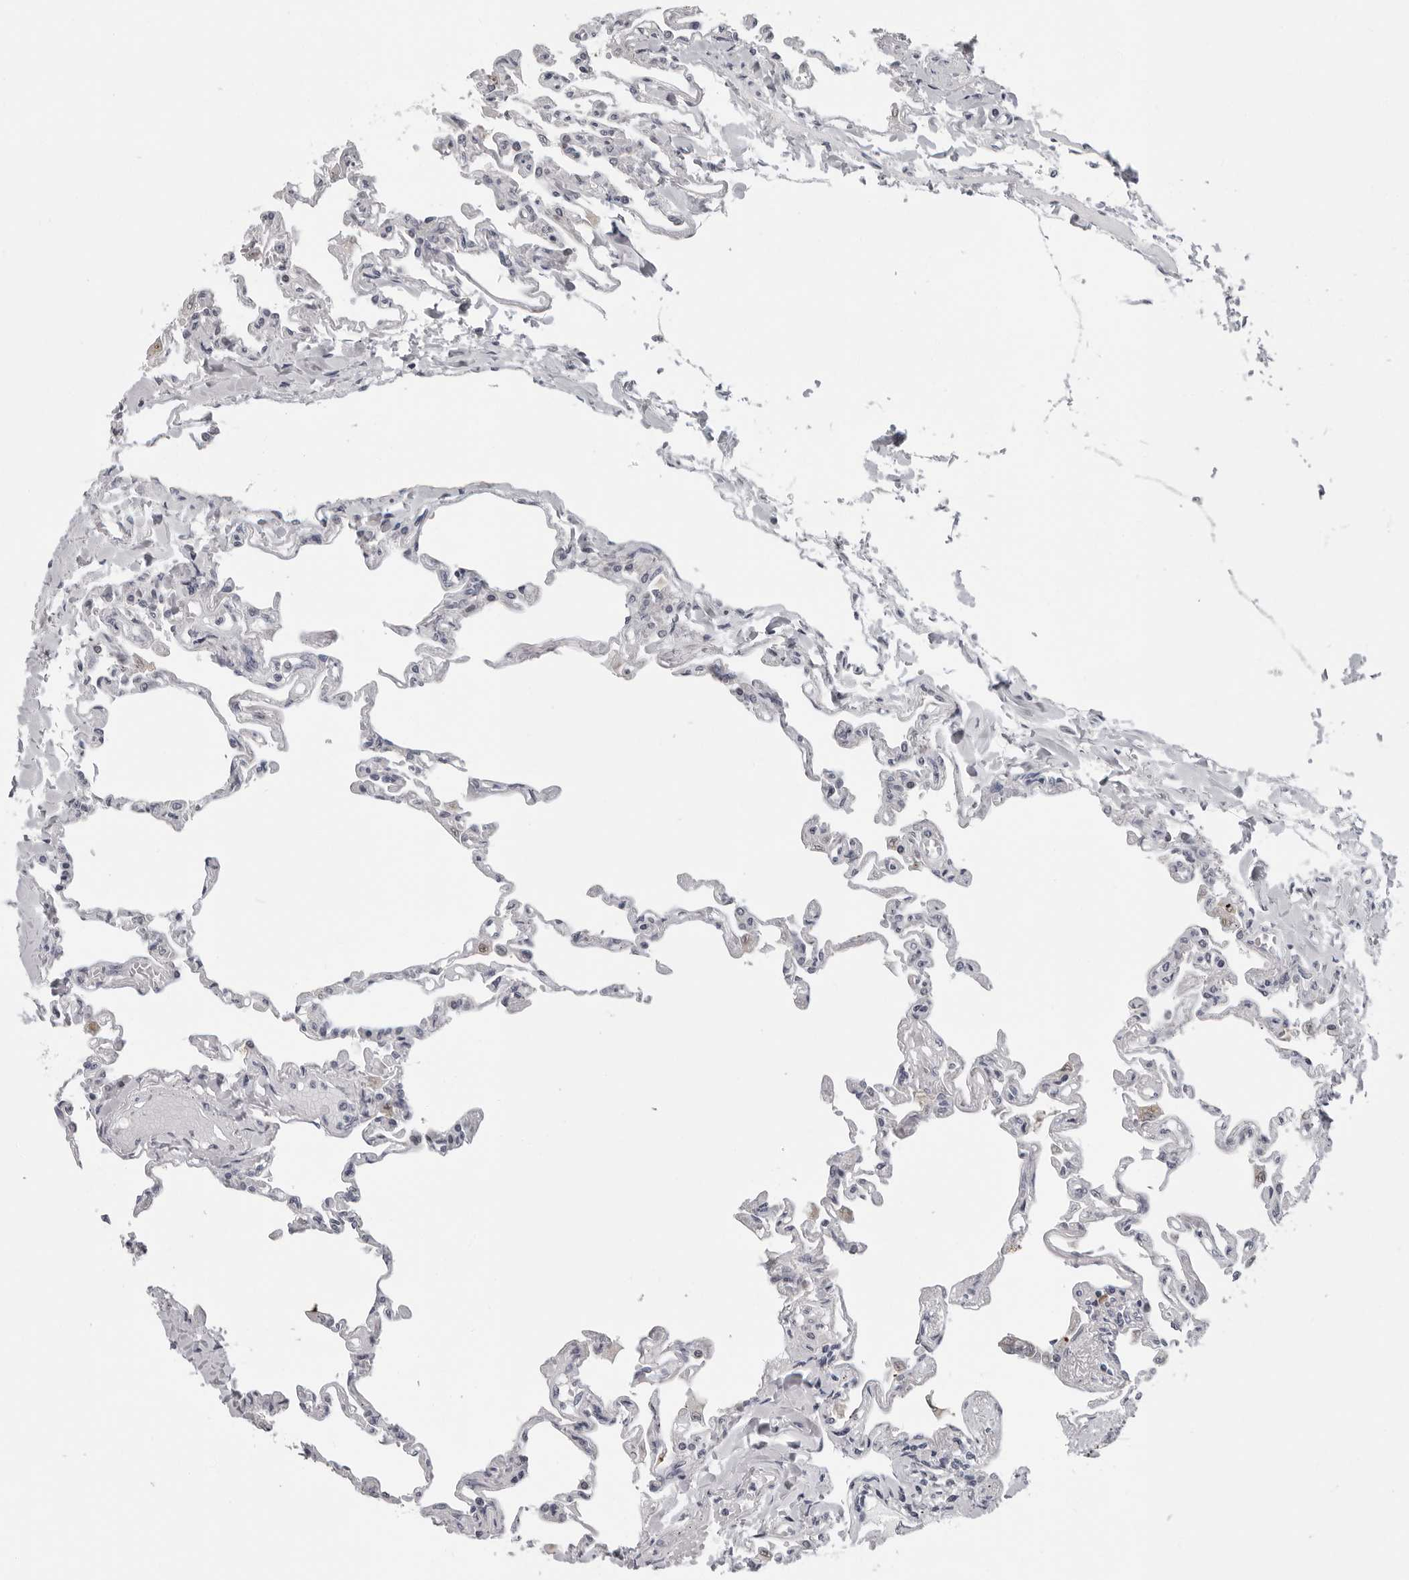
{"staining": {"intensity": "negative", "quantity": "none", "location": "none"}, "tissue": "lung", "cell_type": "Alveolar cells", "image_type": "normal", "snomed": [{"axis": "morphology", "description": "Normal tissue, NOS"}, {"axis": "topography", "description": "Lung"}], "caption": "Alveolar cells are negative for brown protein staining in normal lung. The staining was performed using DAB (3,3'-diaminobenzidine) to visualize the protein expression in brown, while the nuclei were stained in blue with hematoxylin (Magnification: 20x).", "gene": "PIP4K2C", "patient": {"sex": "male", "age": 21}}